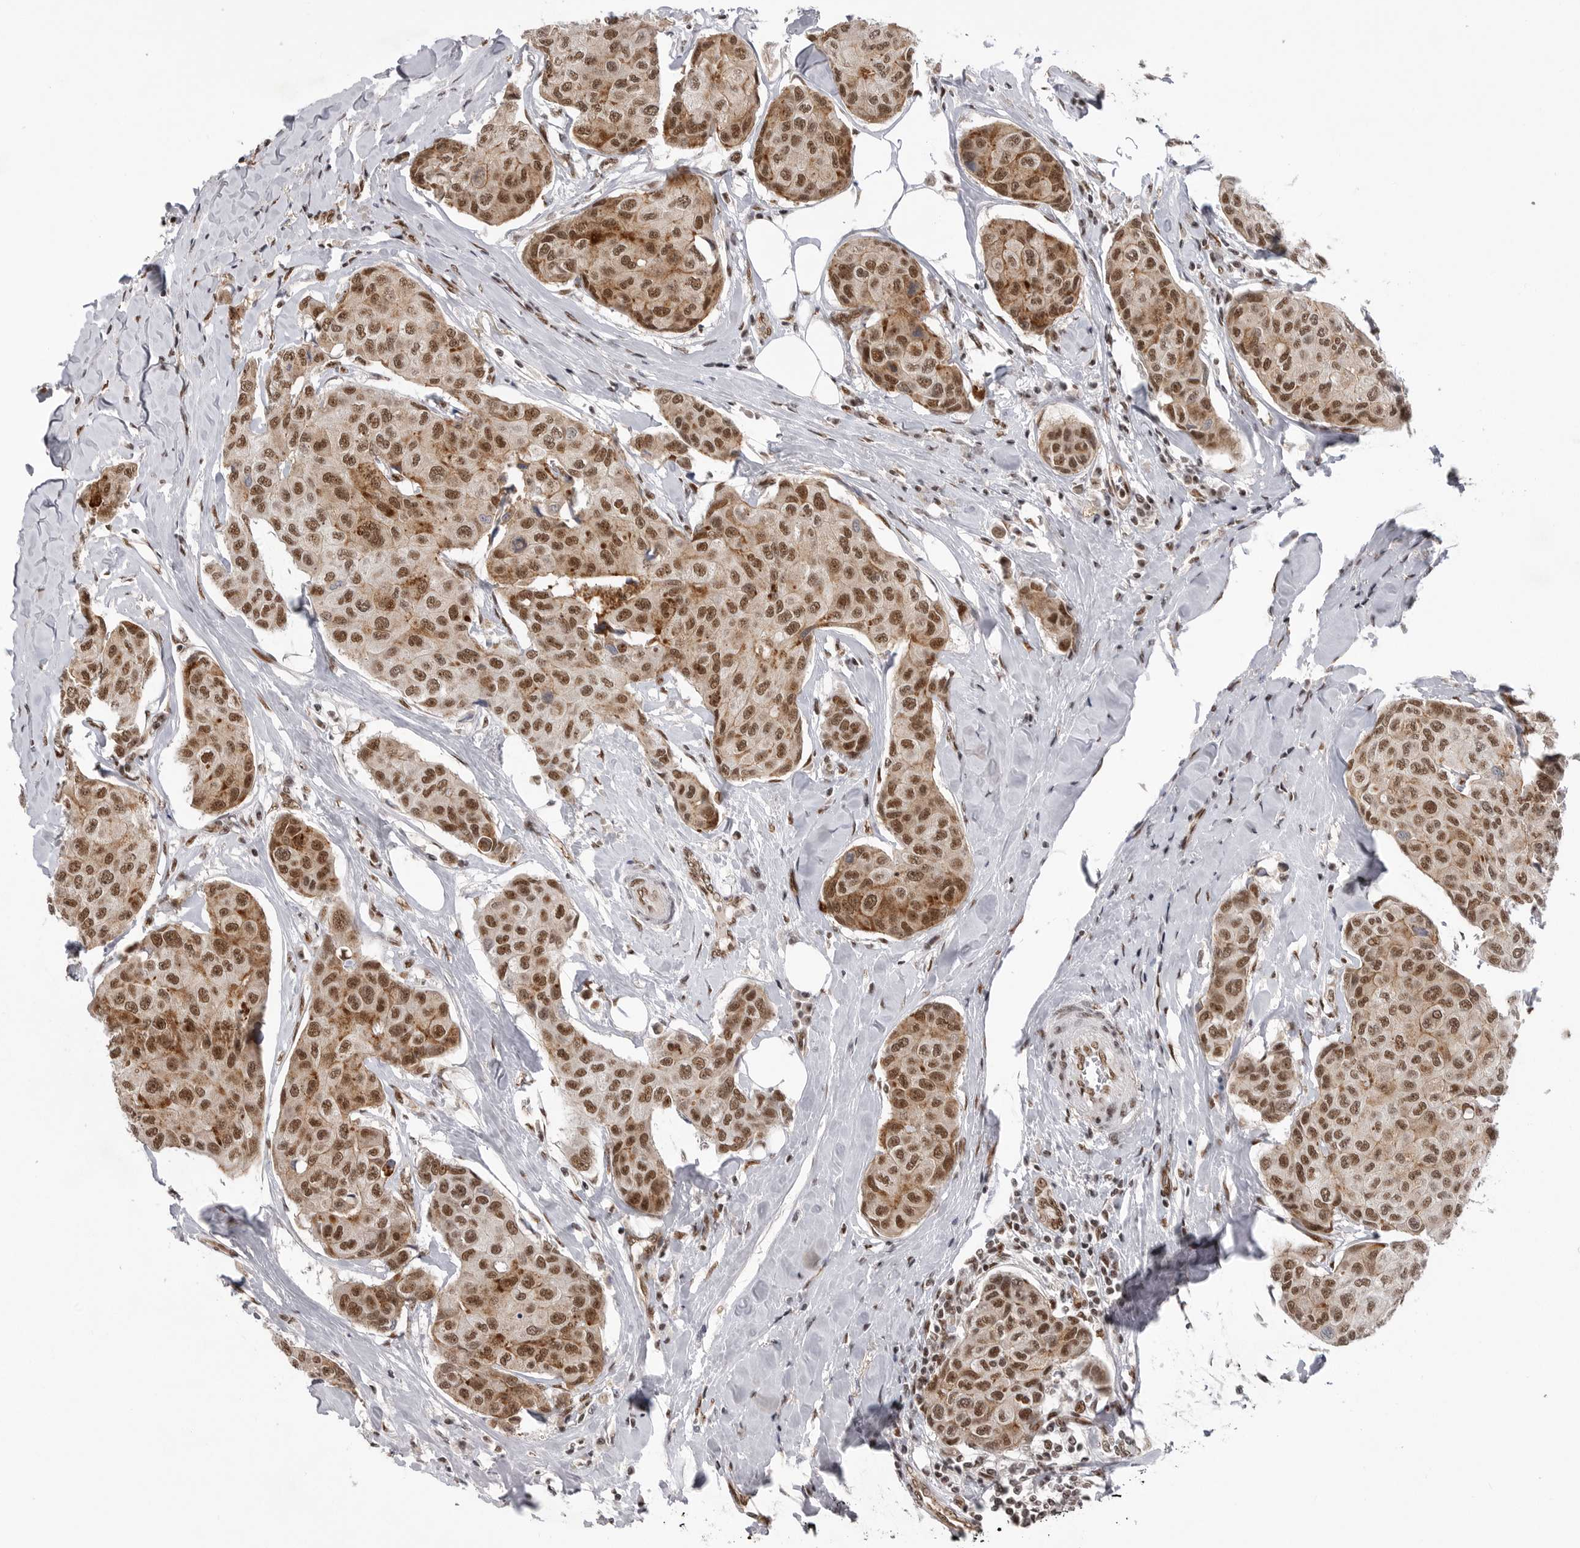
{"staining": {"intensity": "strong", "quantity": ">75%", "location": "nuclear"}, "tissue": "breast cancer", "cell_type": "Tumor cells", "image_type": "cancer", "snomed": [{"axis": "morphology", "description": "Duct carcinoma"}, {"axis": "topography", "description": "Breast"}], "caption": "There is high levels of strong nuclear positivity in tumor cells of infiltrating ductal carcinoma (breast), as demonstrated by immunohistochemical staining (brown color).", "gene": "PPP1R8", "patient": {"sex": "female", "age": 80}}